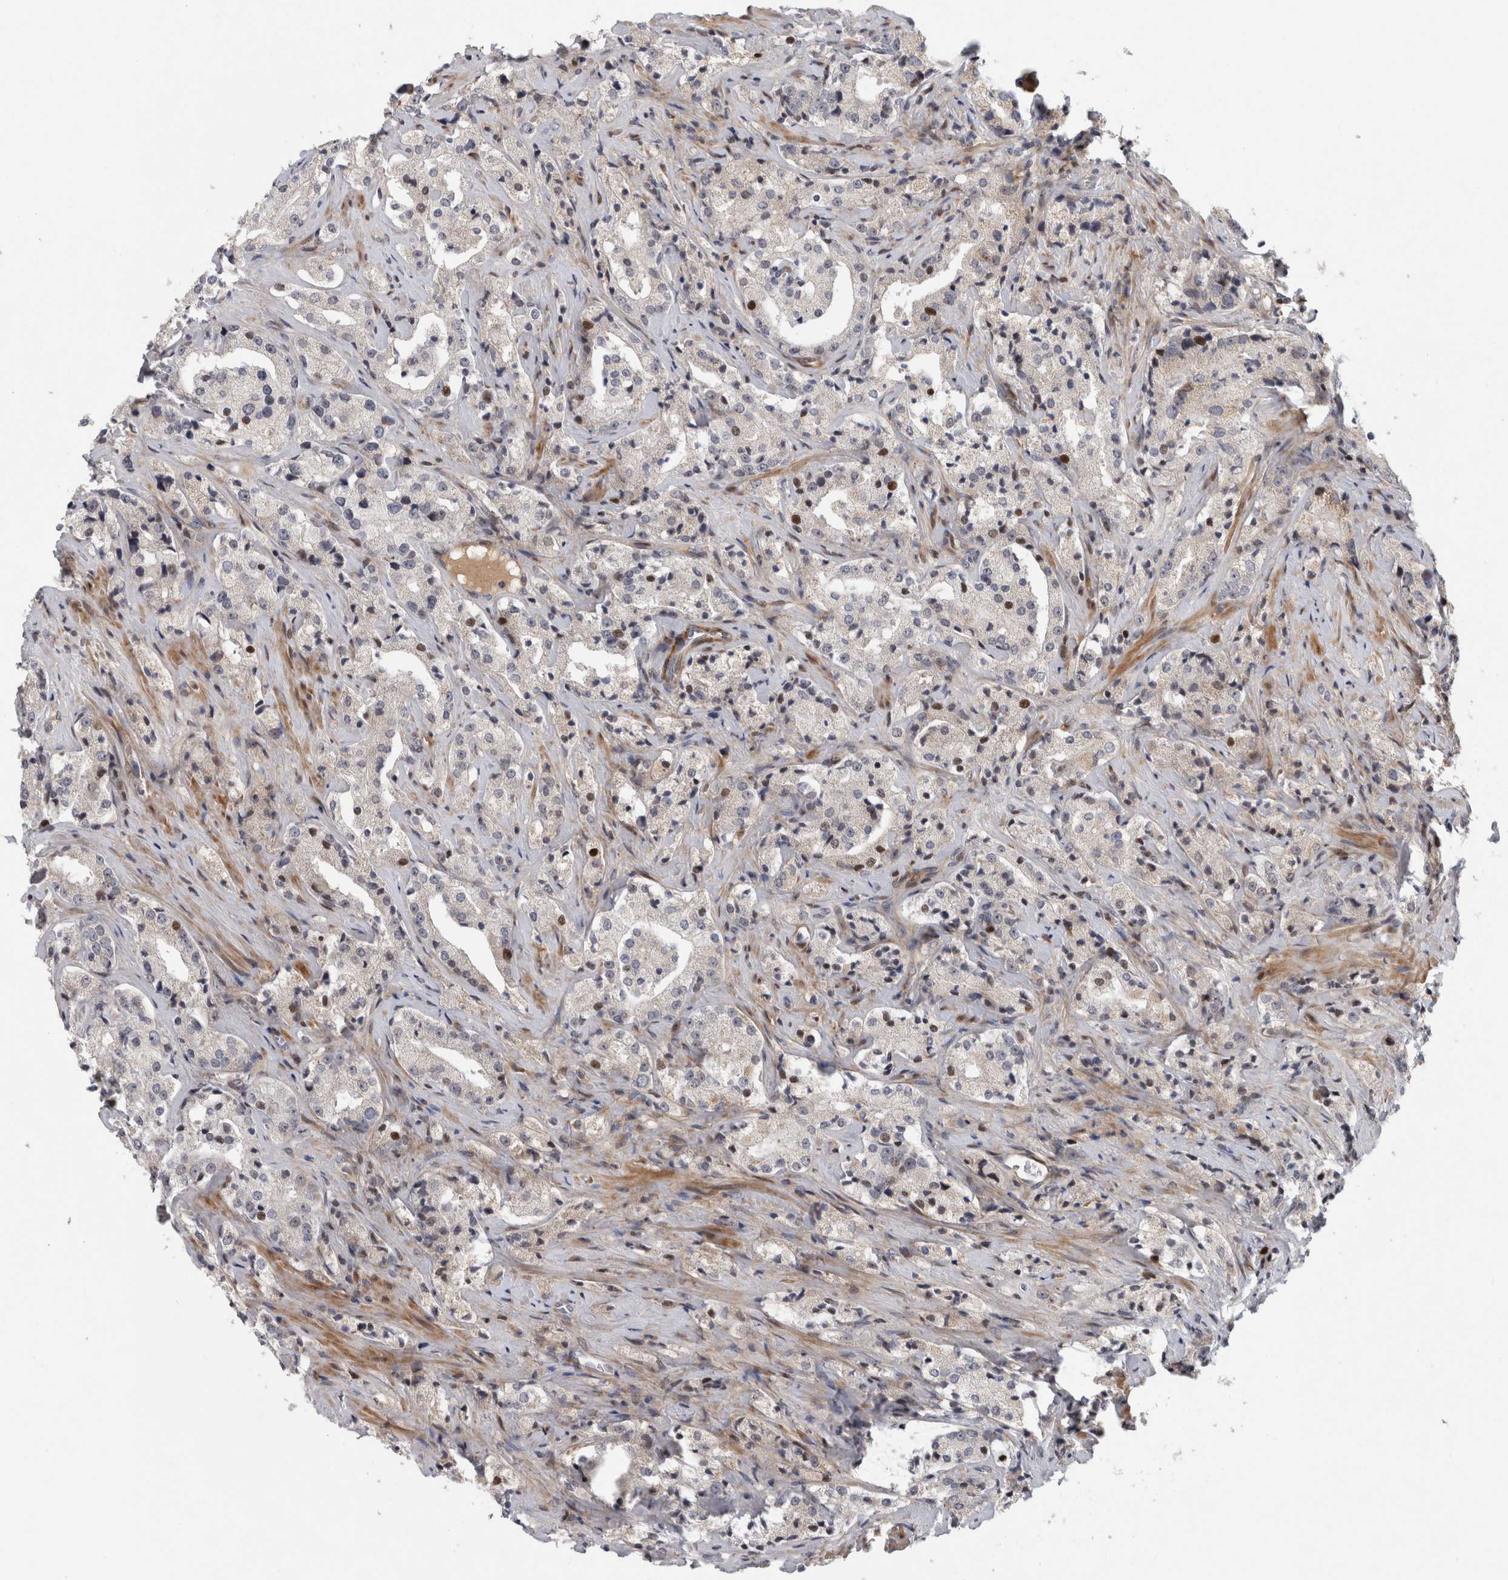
{"staining": {"intensity": "negative", "quantity": "none", "location": "none"}, "tissue": "prostate cancer", "cell_type": "Tumor cells", "image_type": "cancer", "snomed": [{"axis": "morphology", "description": "Adenocarcinoma, High grade"}, {"axis": "topography", "description": "Prostate"}], "caption": "The photomicrograph displays no staining of tumor cells in prostate cancer.", "gene": "RBM48", "patient": {"sex": "male", "age": 63}}